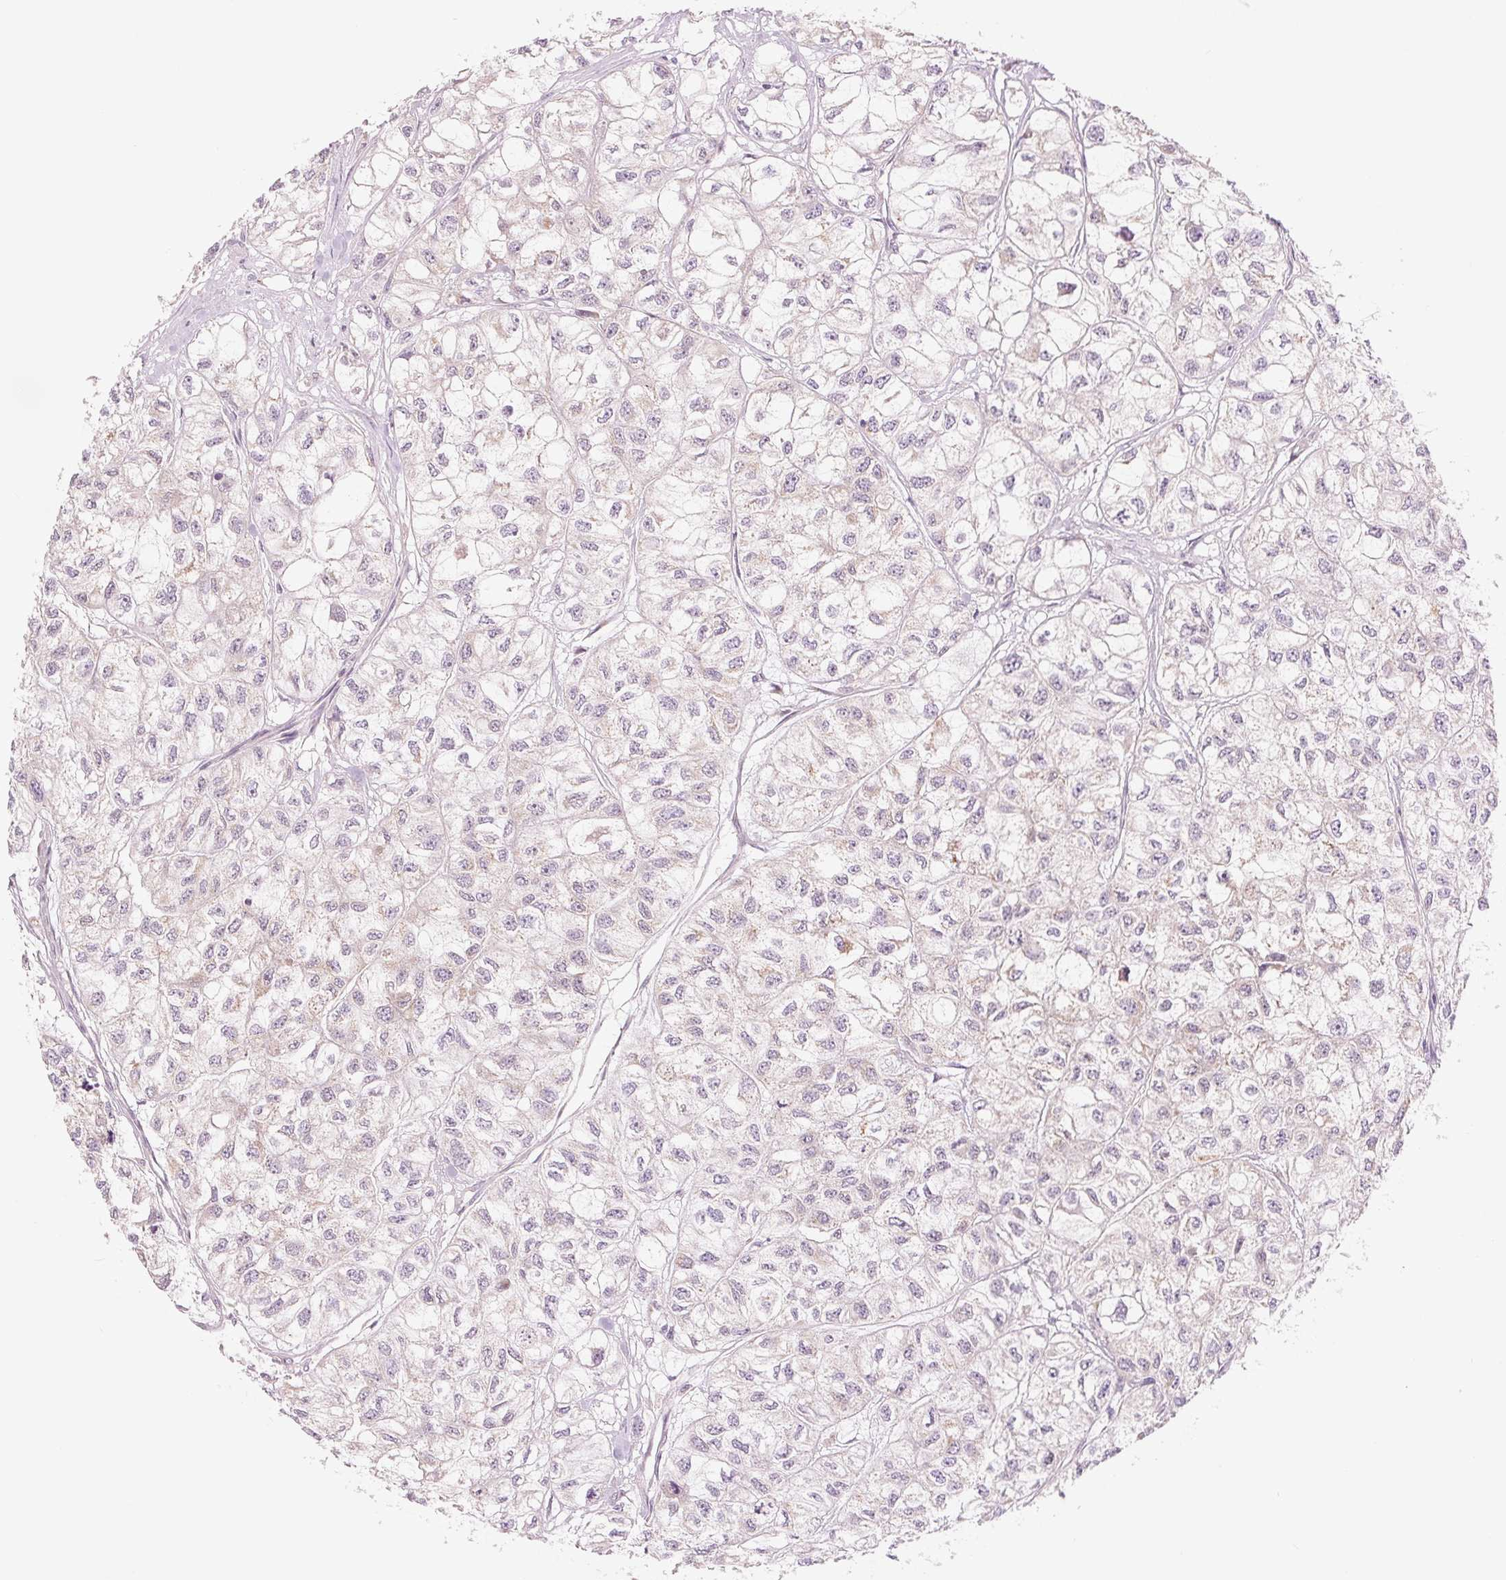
{"staining": {"intensity": "weak", "quantity": "<25%", "location": "cytoplasmic/membranous"}, "tissue": "renal cancer", "cell_type": "Tumor cells", "image_type": "cancer", "snomed": [{"axis": "morphology", "description": "Adenocarcinoma, NOS"}, {"axis": "topography", "description": "Kidney"}], "caption": "High power microscopy micrograph of an immunohistochemistry (IHC) image of adenocarcinoma (renal), revealing no significant expression in tumor cells. (Stains: DAB immunohistochemistry with hematoxylin counter stain, Microscopy: brightfield microscopy at high magnification).", "gene": "TECR", "patient": {"sex": "male", "age": 56}}